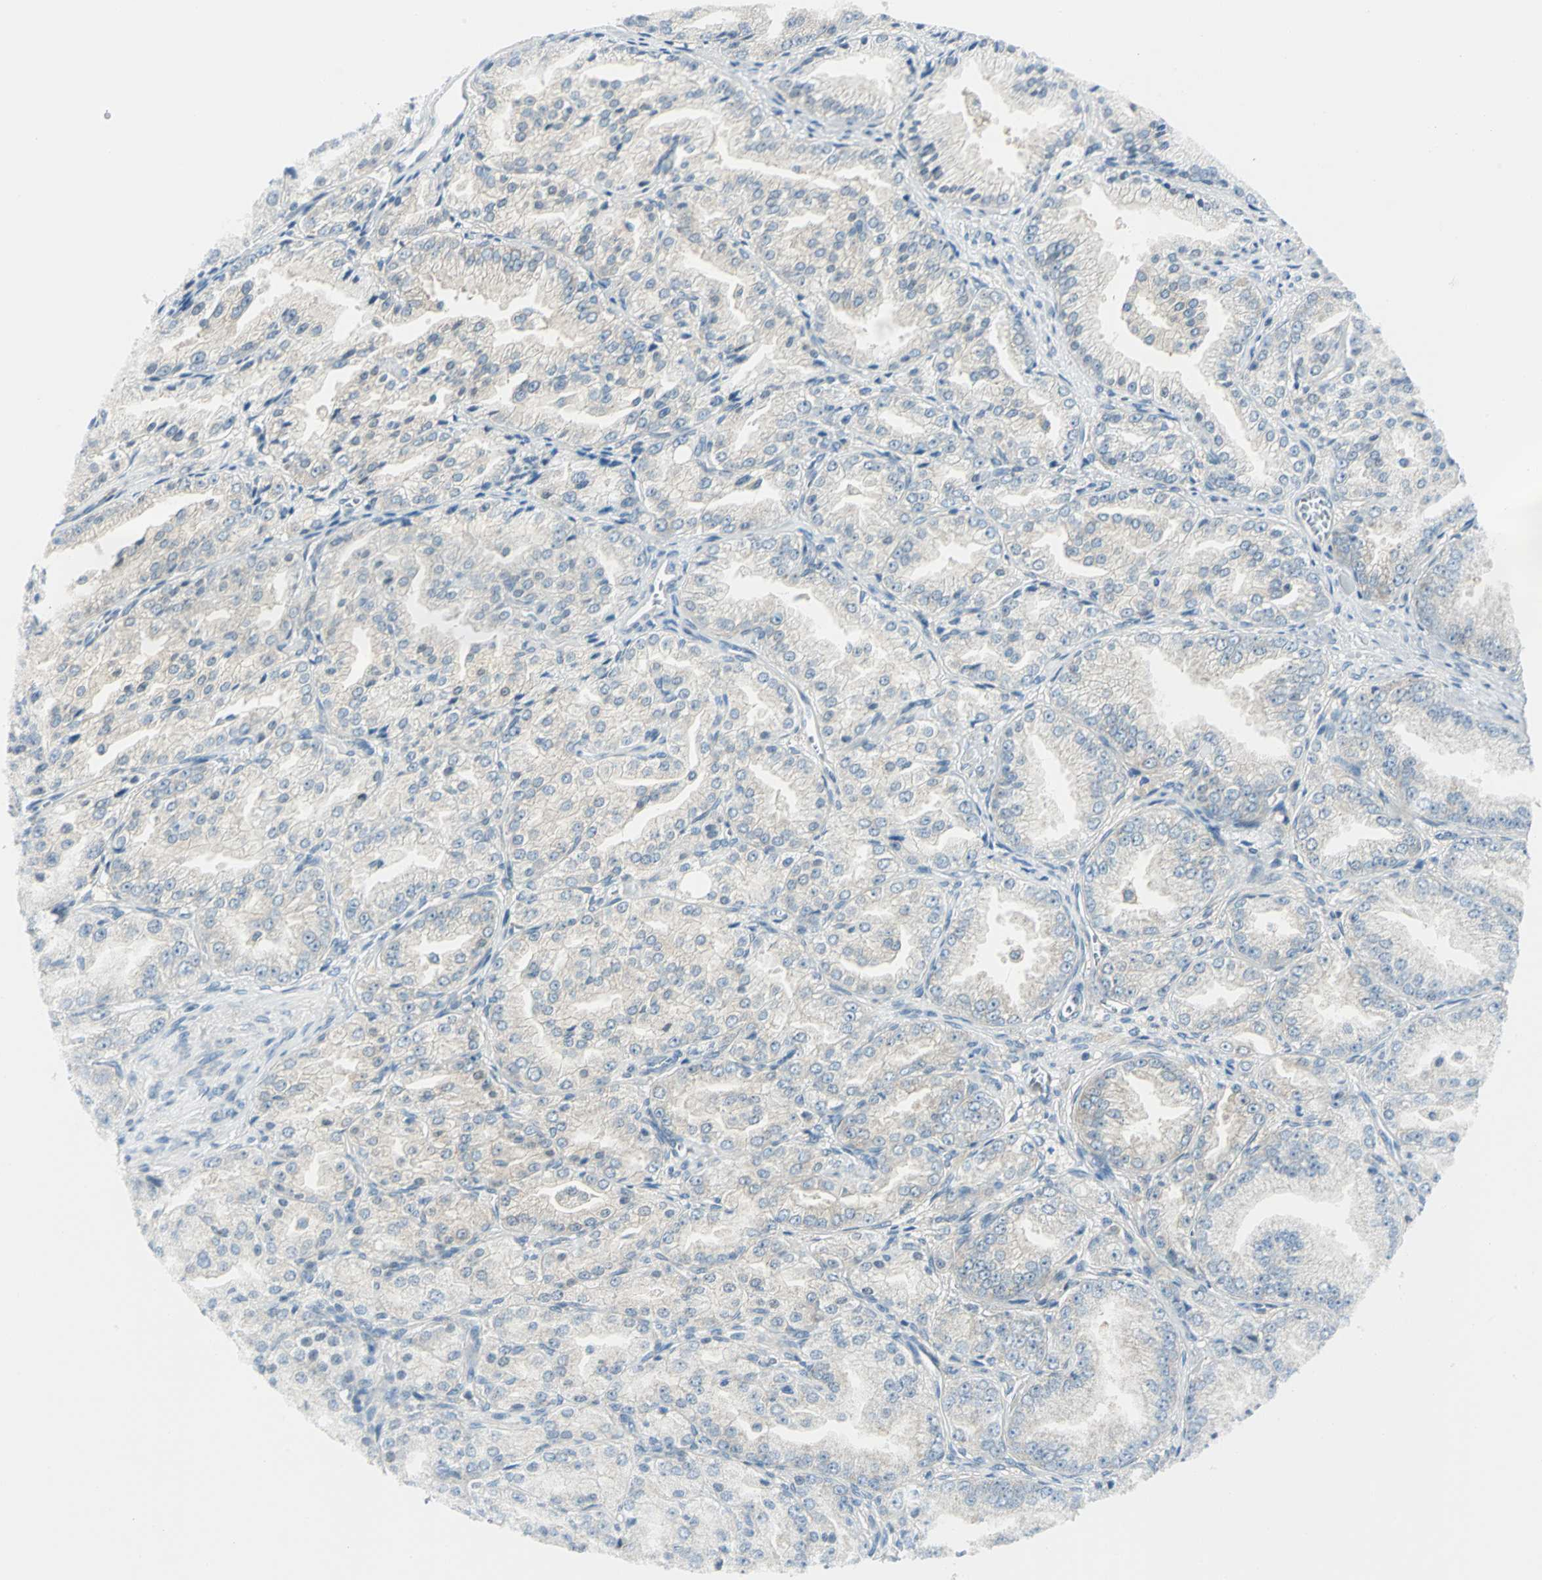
{"staining": {"intensity": "negative", "quantity": "none", "location": "none"}, "tissue": "prostate cancer", "cell_type": "Tumor cells", "image_type": "cancer", "snomed": [{"axis": "morphology", "description": "Adenocarcinoma, High grade"}, {"axis": "topography", "description": "Prostate"}], "caption": "Immunohistochemical staining of prostate high-grade adenocarcinoma exhibits no significant staining in tumor cells.", "gene": "ALDOA", "patient": {"sex": "male", "age": 61}}